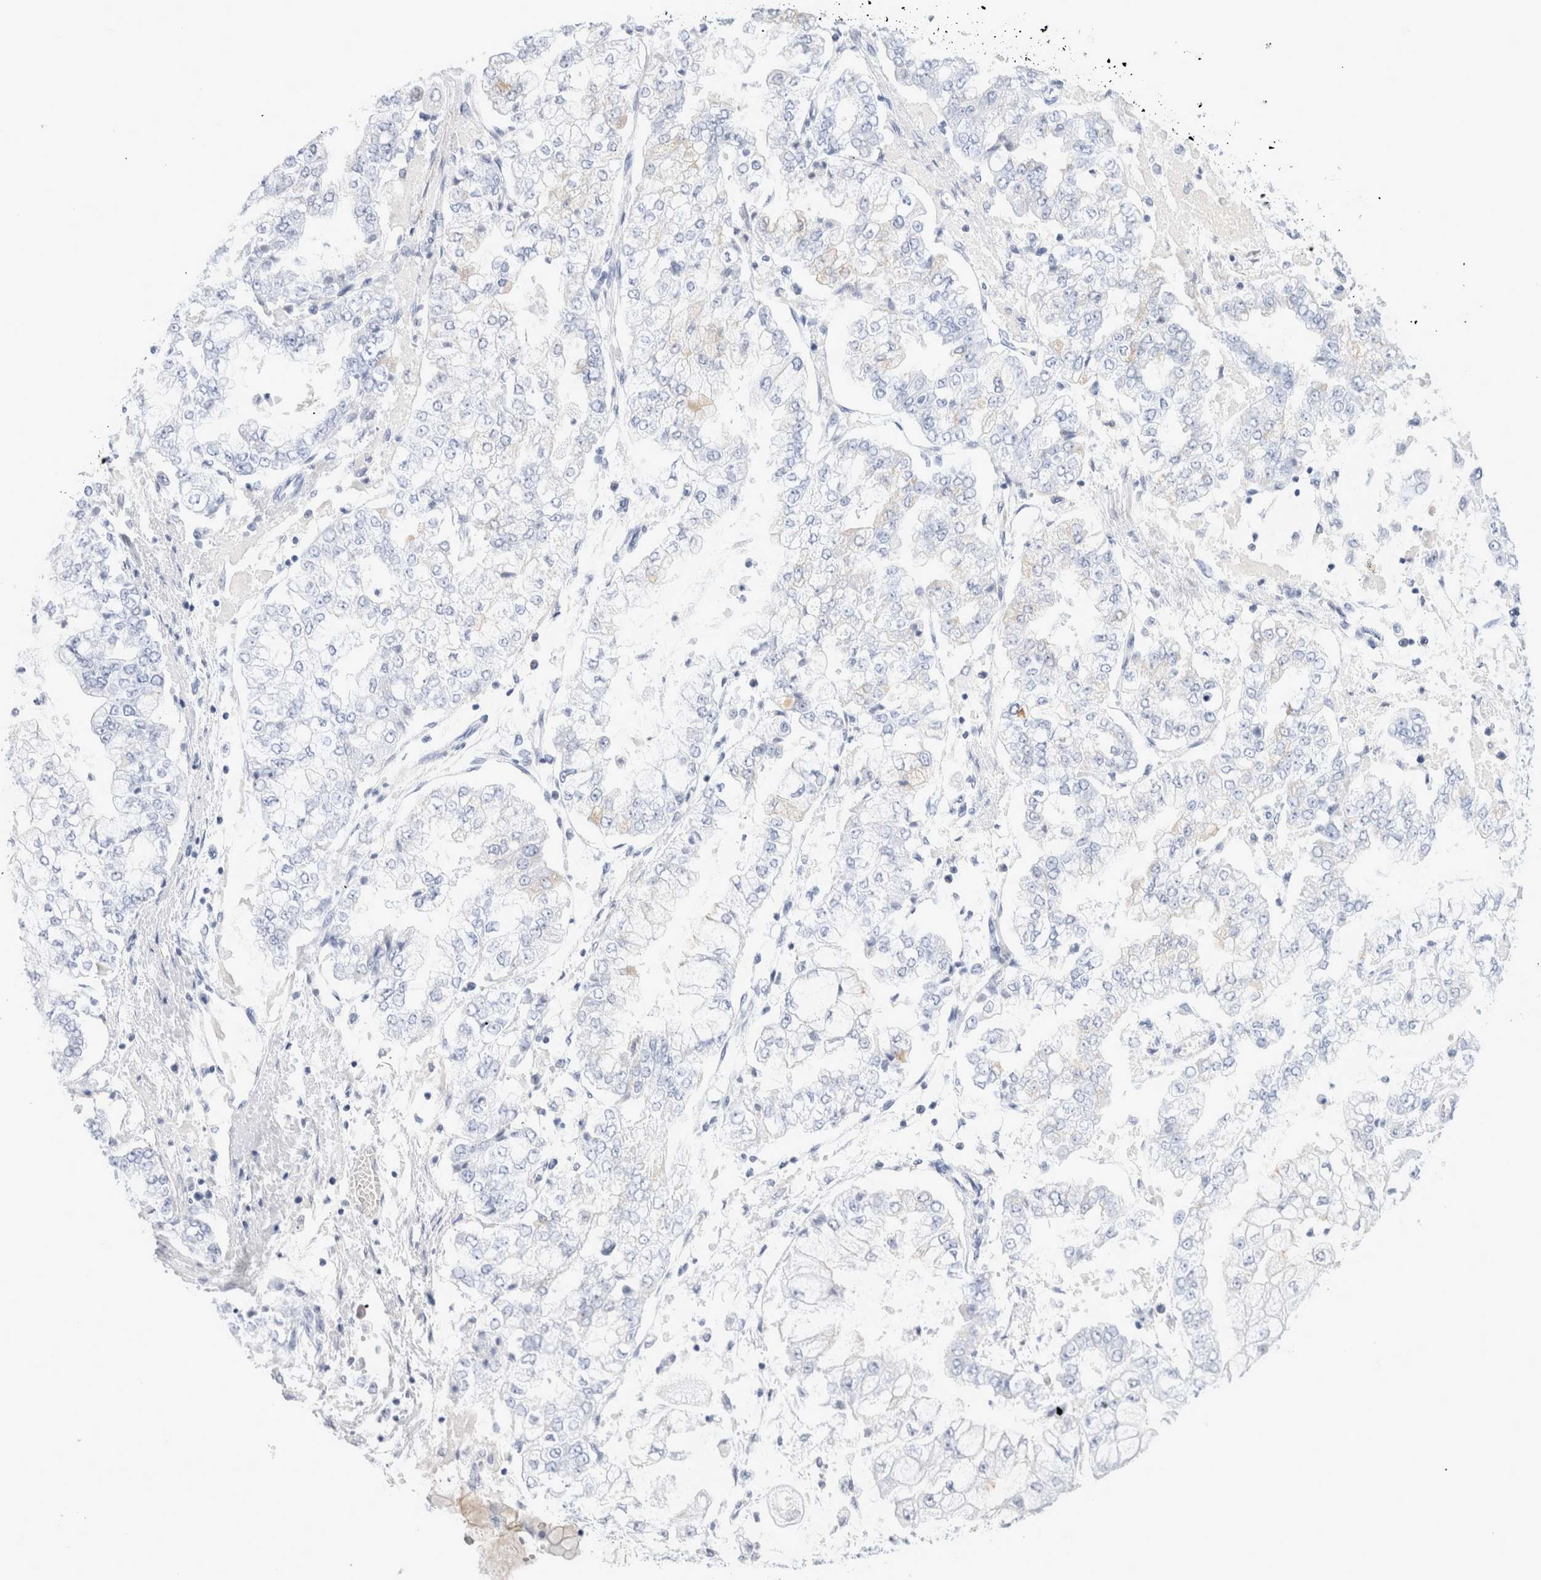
{"staining": {"intensity": "negative", "quantity": "none", "location": "none"}, "tissue": "stomach cancer", "cell_type": "Tumor cells", "image_type": "cancer", "snomed": [{"axis": "morphology", "description": "Adenocarcinoma, NOS"}, {"axis": "topography", "description": "Stomach"}], "caption": "Immunohistochemistry micrograph of neoplastic tissue: human stomach cancer (adenocarcinoma) stained with DAB (3,3'-diaminobenzidine) exhibits no significant protein staining in tumor cells.", "gene": "MUC15", "patient": {"sex": "male", "age": 76}}